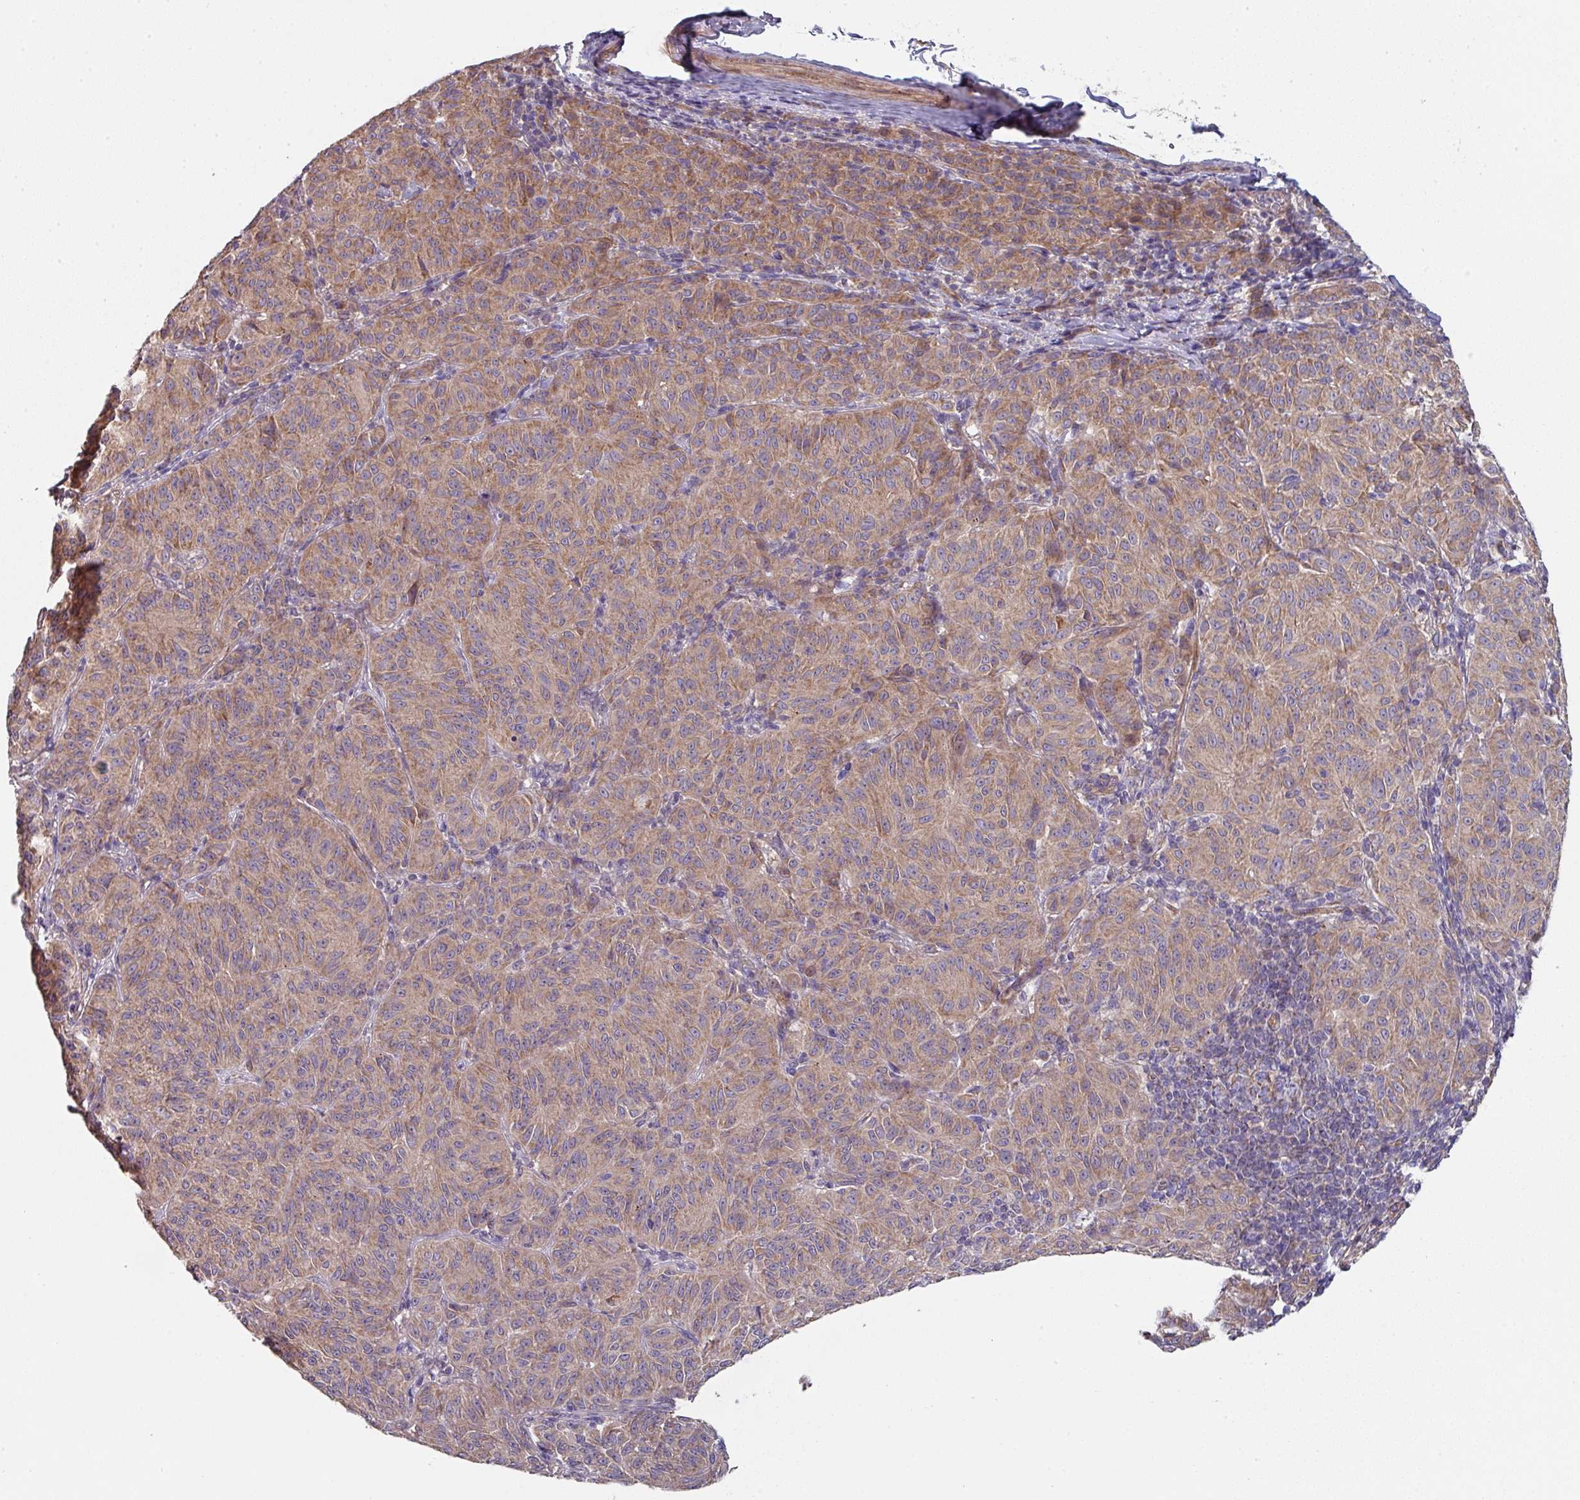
{"staining": {"intensity": "moderate", "quantity": ">75%", "location": "cytoplasmic/membranous"}, "tissue": "melanoma", "cell_type": "Tumor cells", "image_type": "cancer", "snomed": [{"axis": "morphology", "description": "Malignant melanoma, NOS"}, {"axis": "topography", "description": "Skin"}], "caption": "Brown immunohistochemical staining in human melanoma shows moderate cytoplasmic/membranous positivity in about >75% of tumor cells.", "gene": "DCAF12L2", "patient": {"sex": "female", "age": 72}}